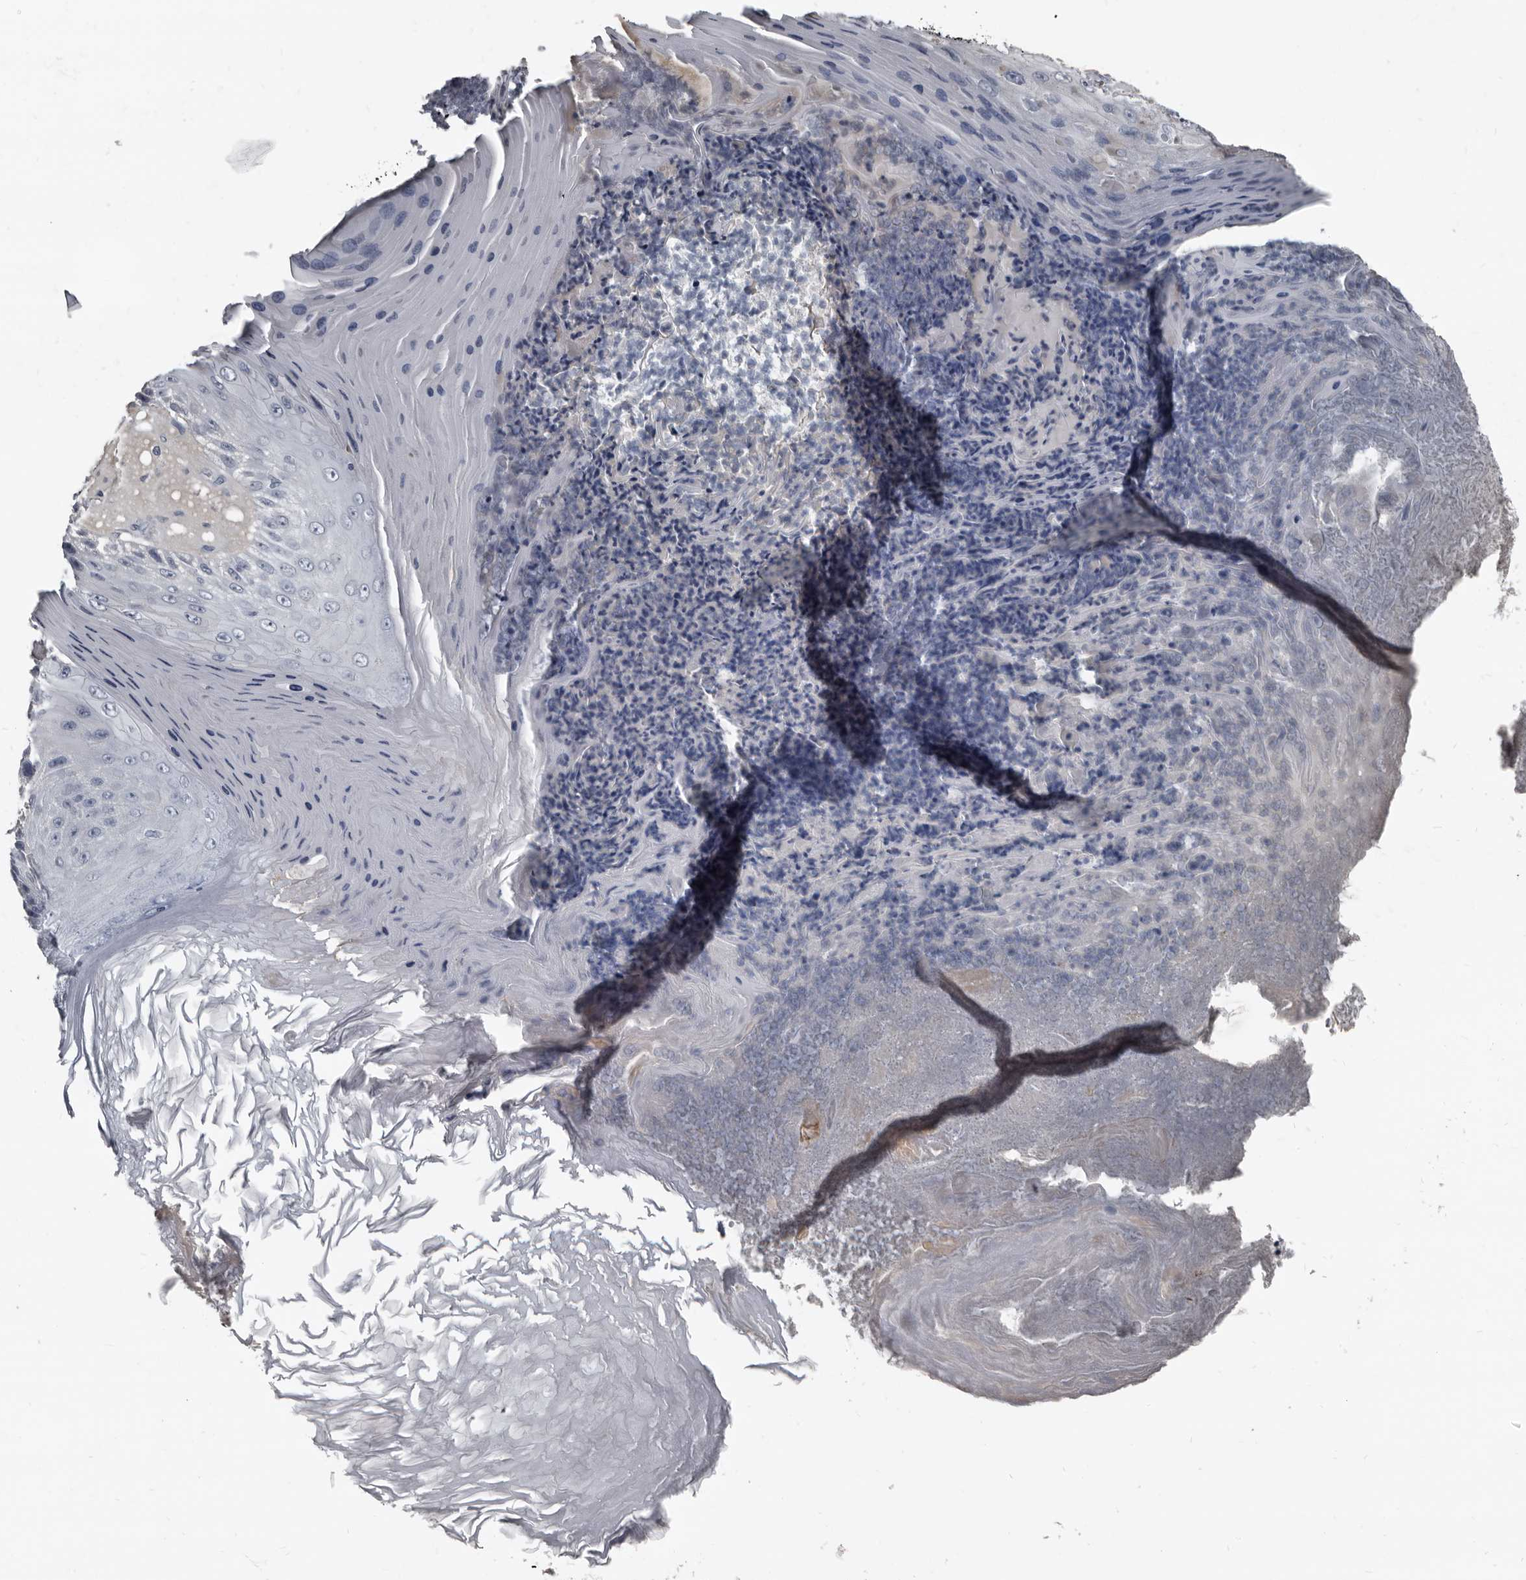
{"staining": {"intensity": "negative", "quantity": "none", "location": "none"}, "tissue": "skin cancer", "cell_type": "Tumor cells", "image_type": "cancer", "snomed": [{"axis": "morphology", "description": "Squamous cell carcinoma, NOS"}, {"axis": "topography", "description": "Skin"}], "caption": "This histopathology image is of squamous cell carcinoma (skin) stained with immunohistochemistry (IHC) to label a protein in brown with the nuclei are counter-stained blue. There is no positivity in tumor cells.", "gene": "GREB1", "patient": {"sex": "female", "age": 88}}